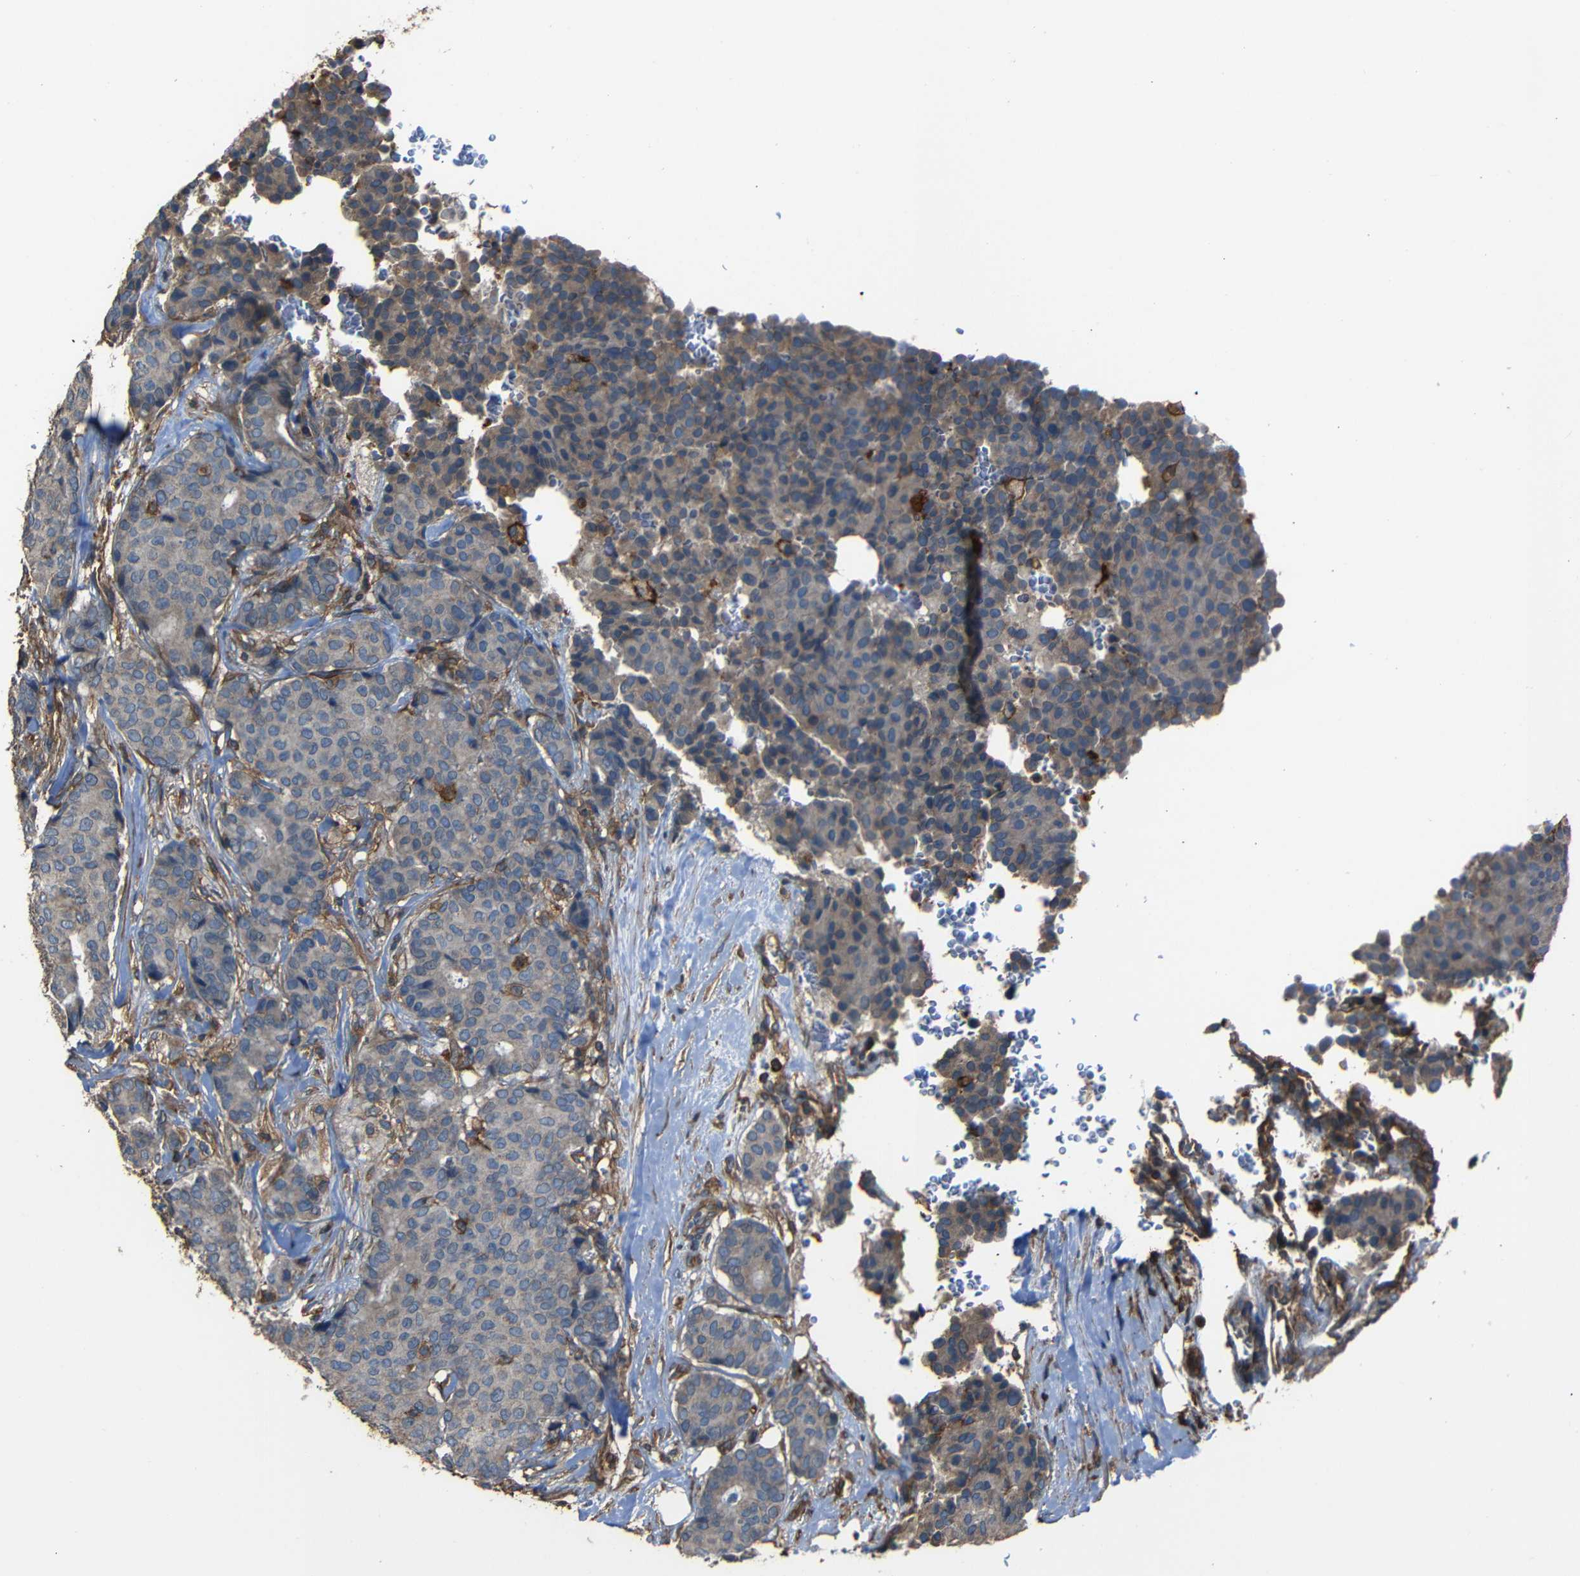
{"staining": {"intensity": "moderate", "quantity": "<25%", "location": "cytoplasmic/membranous"}, "tissue": "breast cancer", "cell_type": "Tumor cells", "image_type": "cancer", "snomed": [{"axis": "morphology", "description": "Duct carcinoma"}, {"axis": "topography", "description": "Breast"}], "caption": "IHC of breast cancer exhibits low levels of moderate cytoplasmic/membranous positivity in approximately <25% of tumor cells.", "gene": "ADGRE5", "patient": {"sex": "female", "age": 75}}